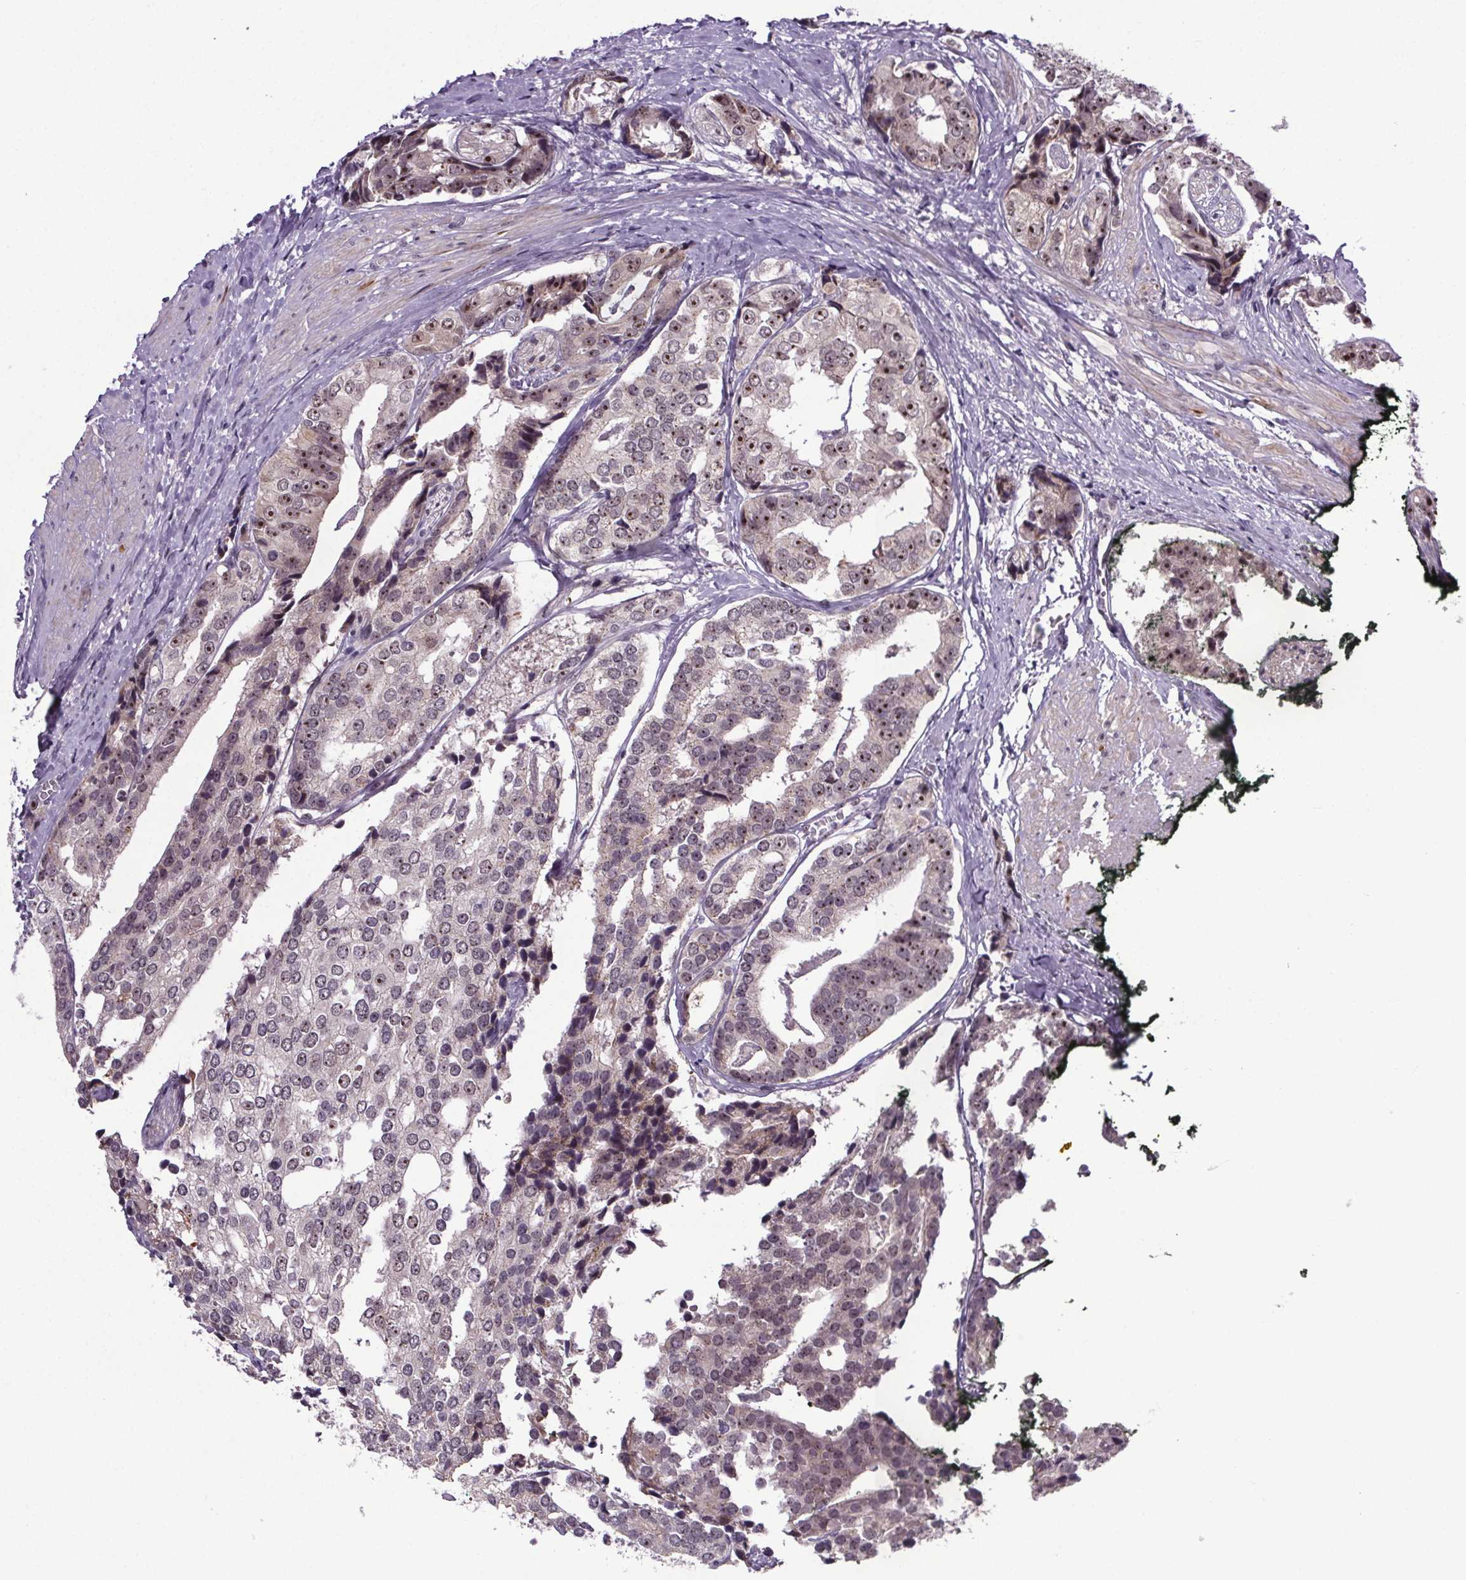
{"staining": {"intensity": "moderate", "quantity": "<25%", "location": "nuclear"}, "tissue": "prostate cancer", "cell_type": "Tumor cells", "image_type": "cancer", "snomed": [{"axis": "morphology", "description": "Adenocarcinoma, High grade"}, {"axis": "topography", "description": "Prostate"}], "caption": "This is an image of immunohistochemistry (IHC) staining of prostate adenocarcinoma (high-grade), which shows moderate positivity in the nuclear of tumor cells.", "gene": "ATMIN", "patient": {"sex": "male", "age": 71}}